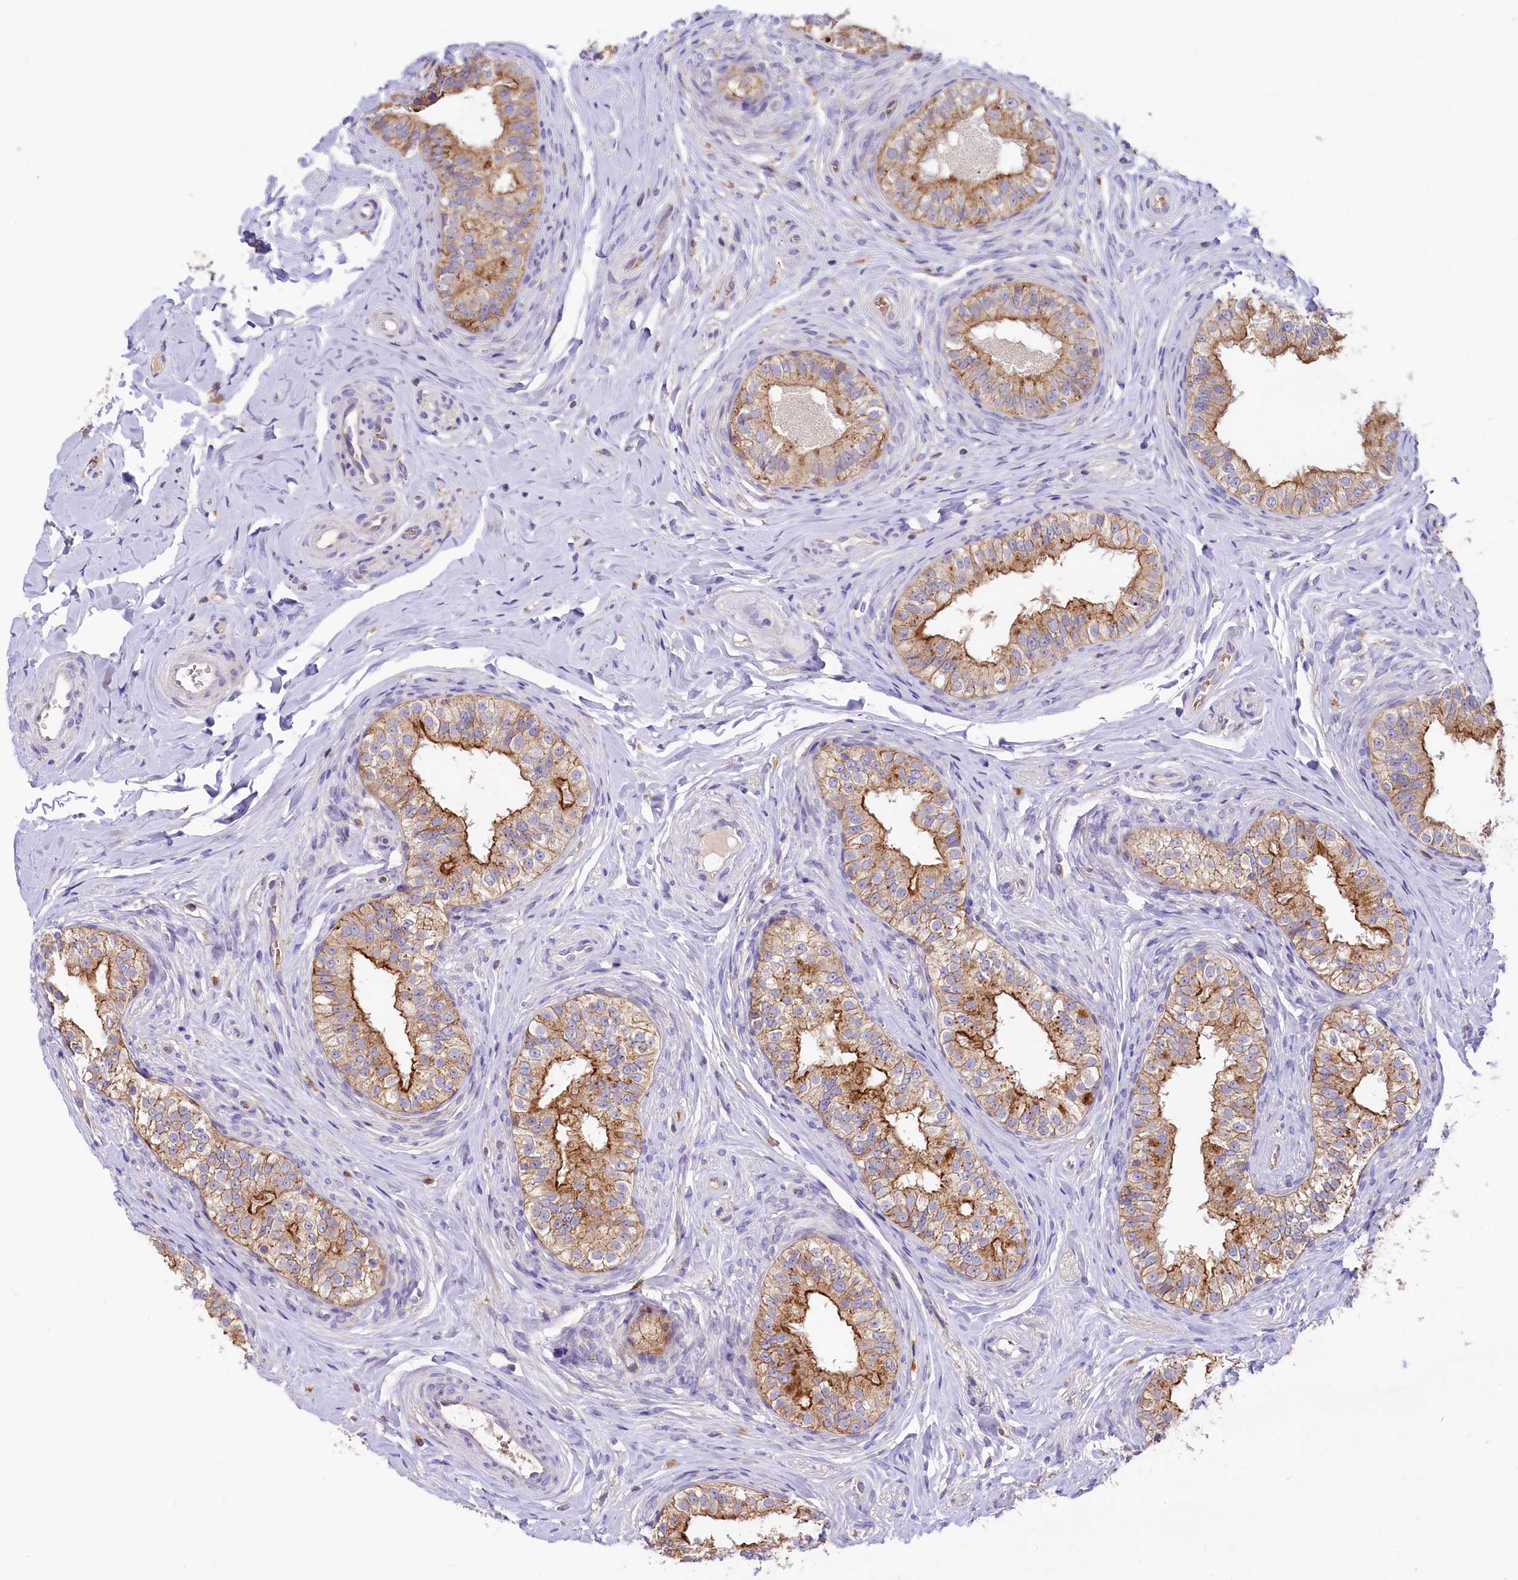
{"staining": {"intensity": "strong", "quantity": "25%-75%", "location": "cytoplasmic/membranous"}, "tissue": "epididymis", "cell_type": "Glandular cells", "image_type": "normal", "snomed": [{"axis": "morphology", "description": "Normal tissue, NOS"}, {"axis": "topography", "description": "Epididymis"}], "caption": "Epididymis stained with immunohistochemistry exhibits strong cytoplasmic/membranous positivity in about 25%-75% of glandular cells.", "gene": "HPS6", "patient": {"sex": "male", "age": 49}}